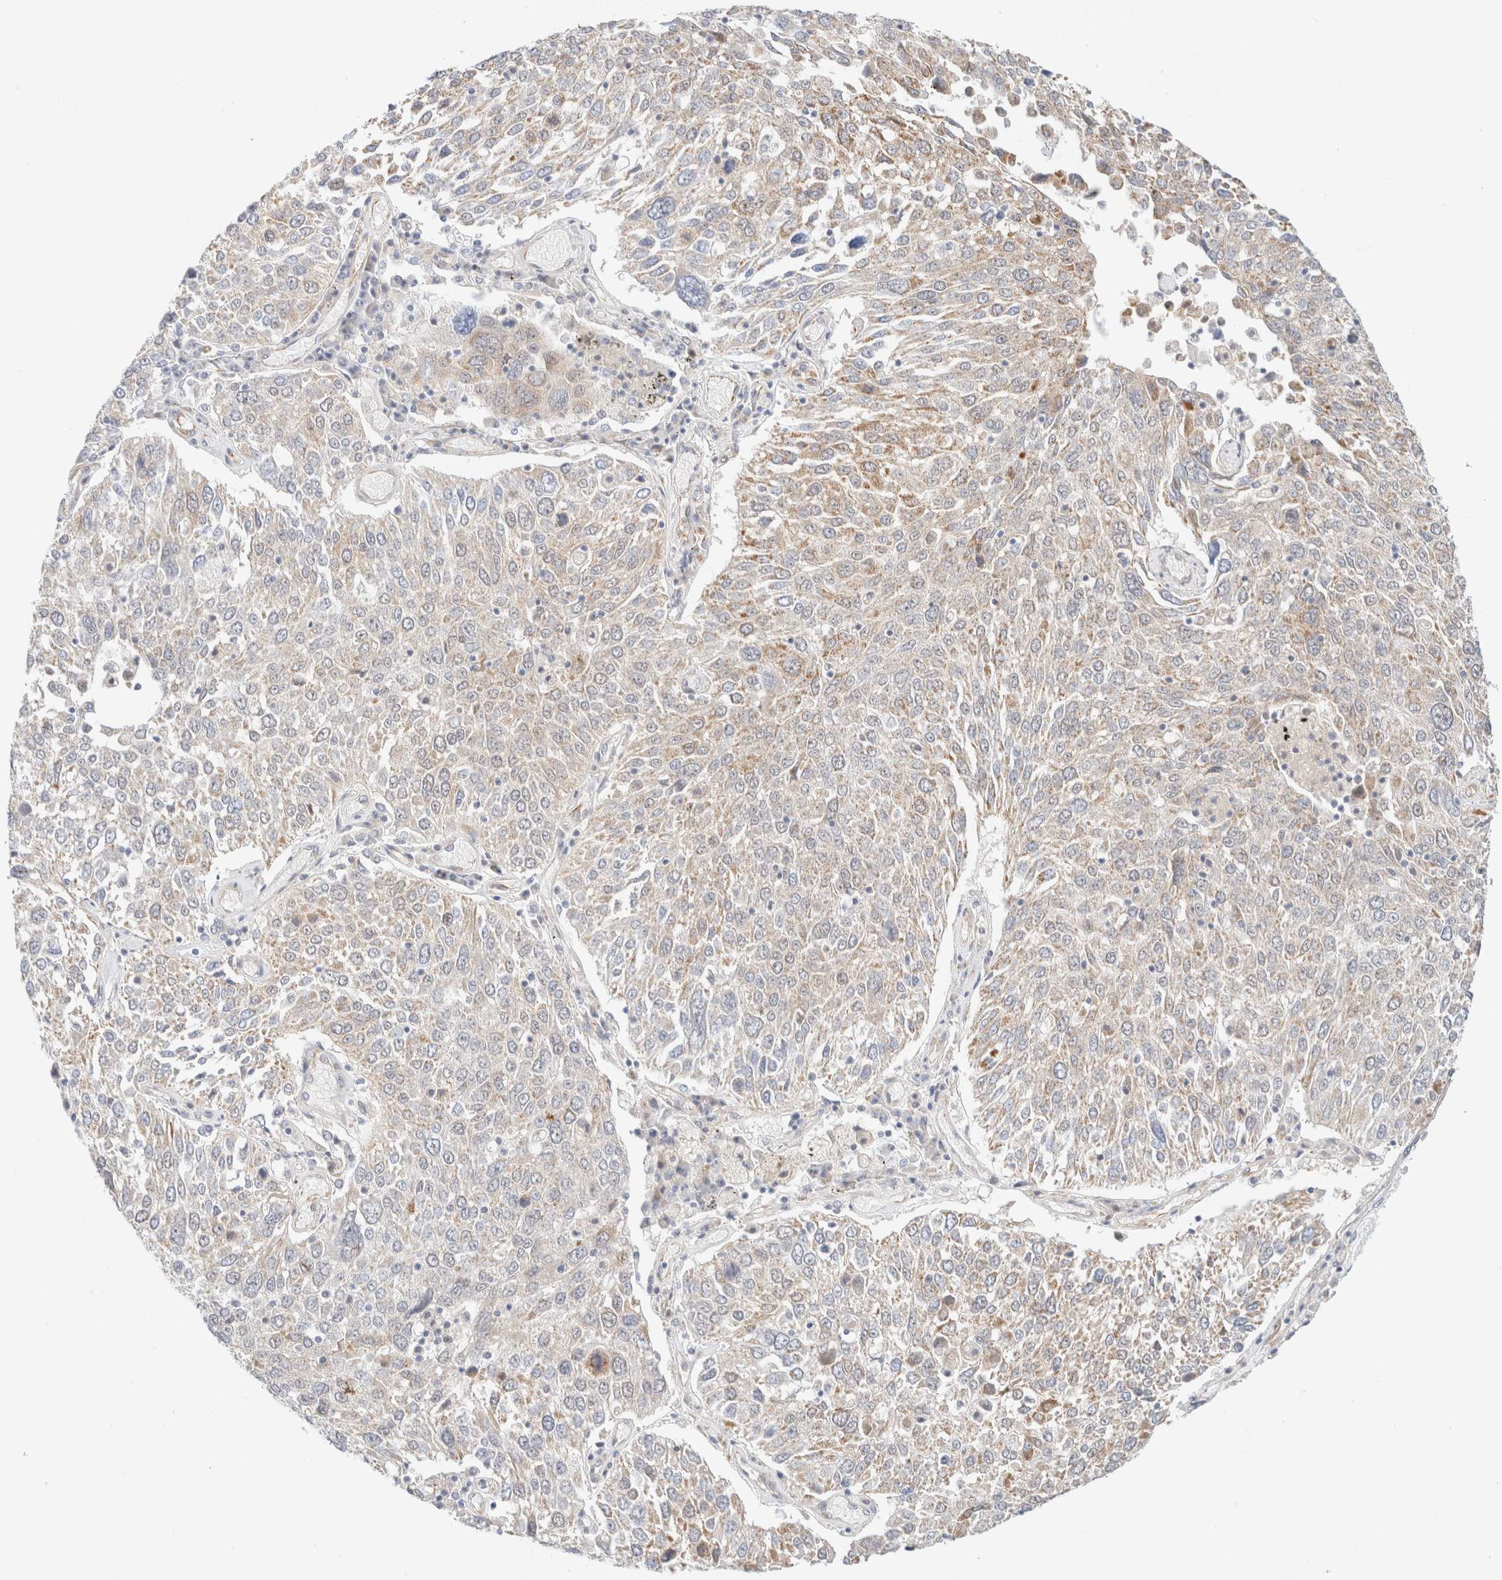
{"staining": {"intensity": "weak", "quantity": "25%-75%", "location": "cytoplasmic/membranous"}, "tissue": "lung cancer", "cell_type": "Tumor cells", "image_type": "cancer", "snomed": [{"axis": "morphology", "description": "Squamous cell carcinoma, NOS"}, {"axis": "topography", "description": "Lung"}], "caption": "Lung cancer stained with a protein marker shows weak staining in tumor cells.", "gene": "UNC13B", "patient": {"sex": "male", "age": 65}}